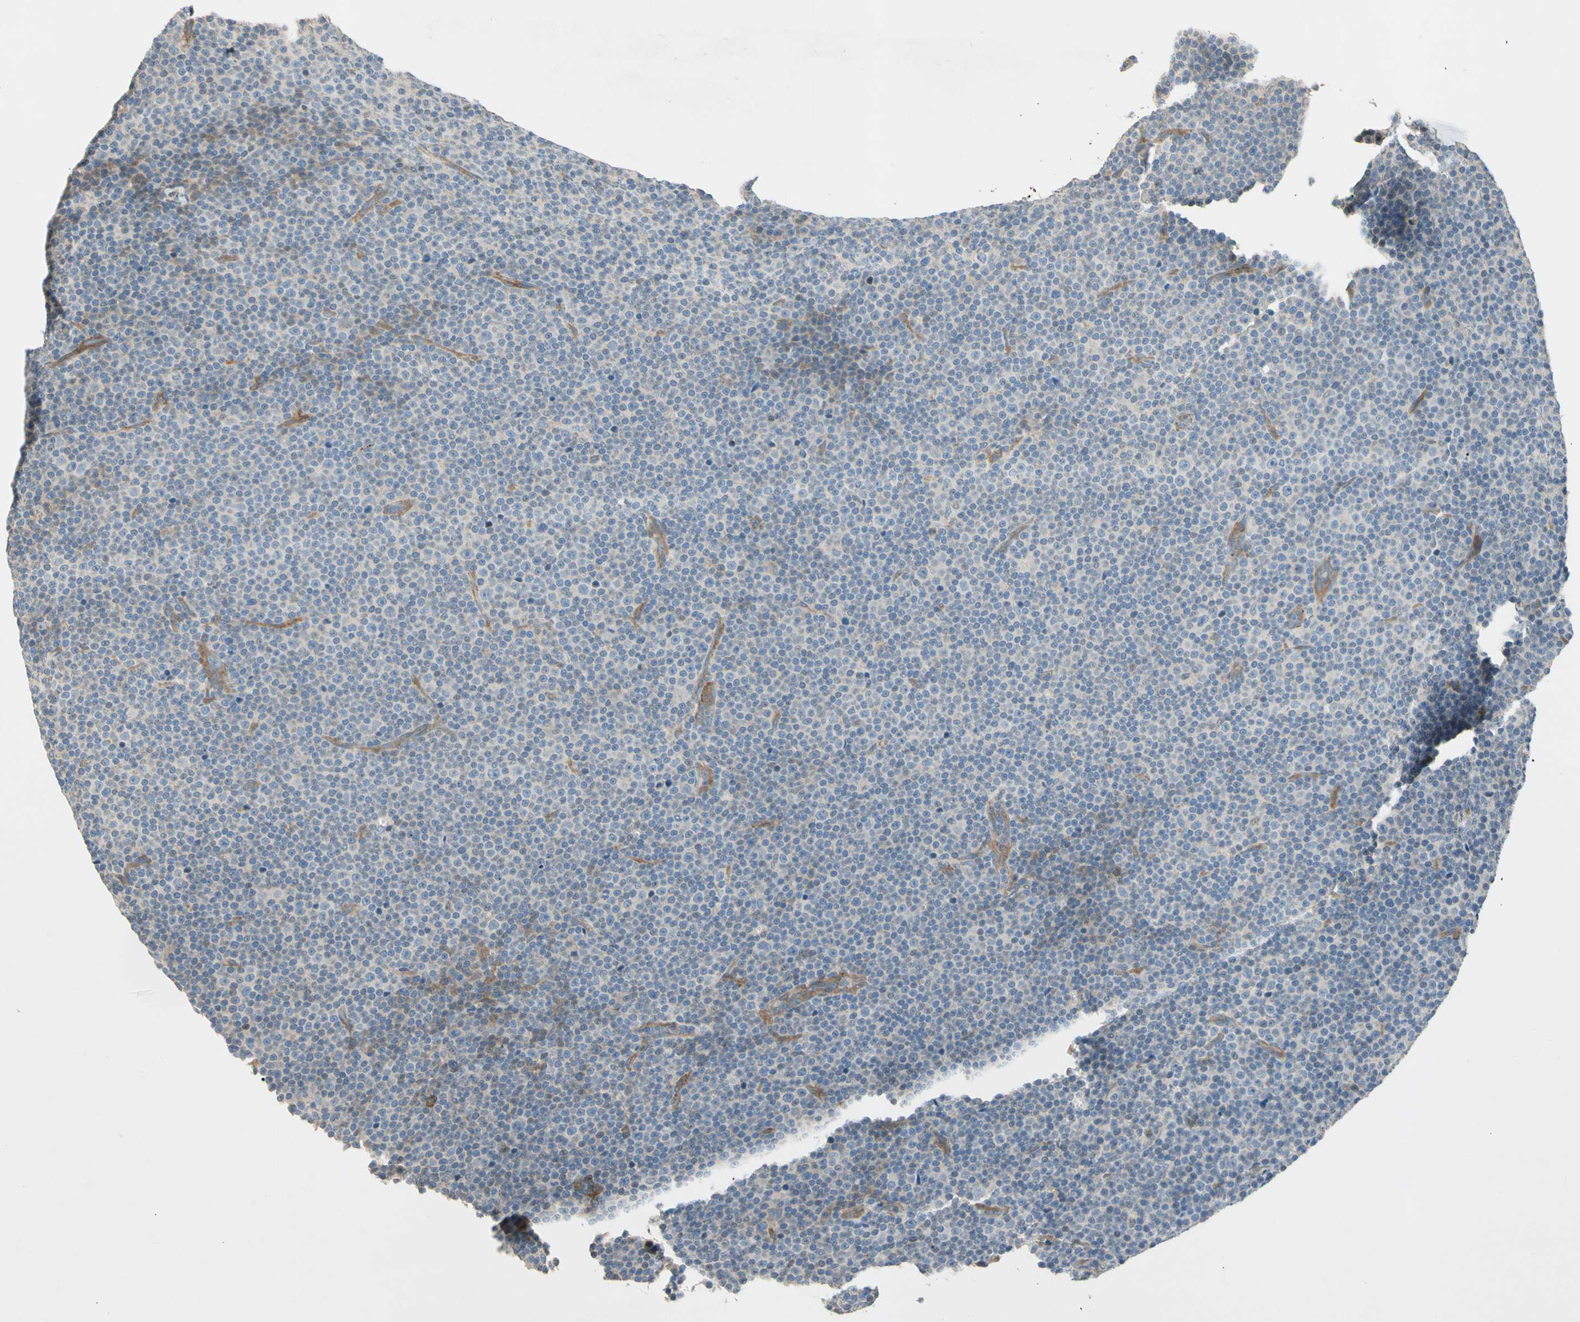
{"staining": {"intensity": "negative", "quantity": "none", "location": "none"}, "tissue": "lymphoma", "cell_type": "Tumor cells", "image_type": "cancer", "snomed": [{"axis": "morphology", "description": "Malignant lymphoma, non-Hodgkin's type, Low grade"}, {"axis": "topography", "description": "Lymph node"}], "caption": "Lymphoma stained for a protein using IHC demonstrates no positivity tumor cells.", "gene": "ADGRA3", "patient": {"sex": "female", "age": 67}}